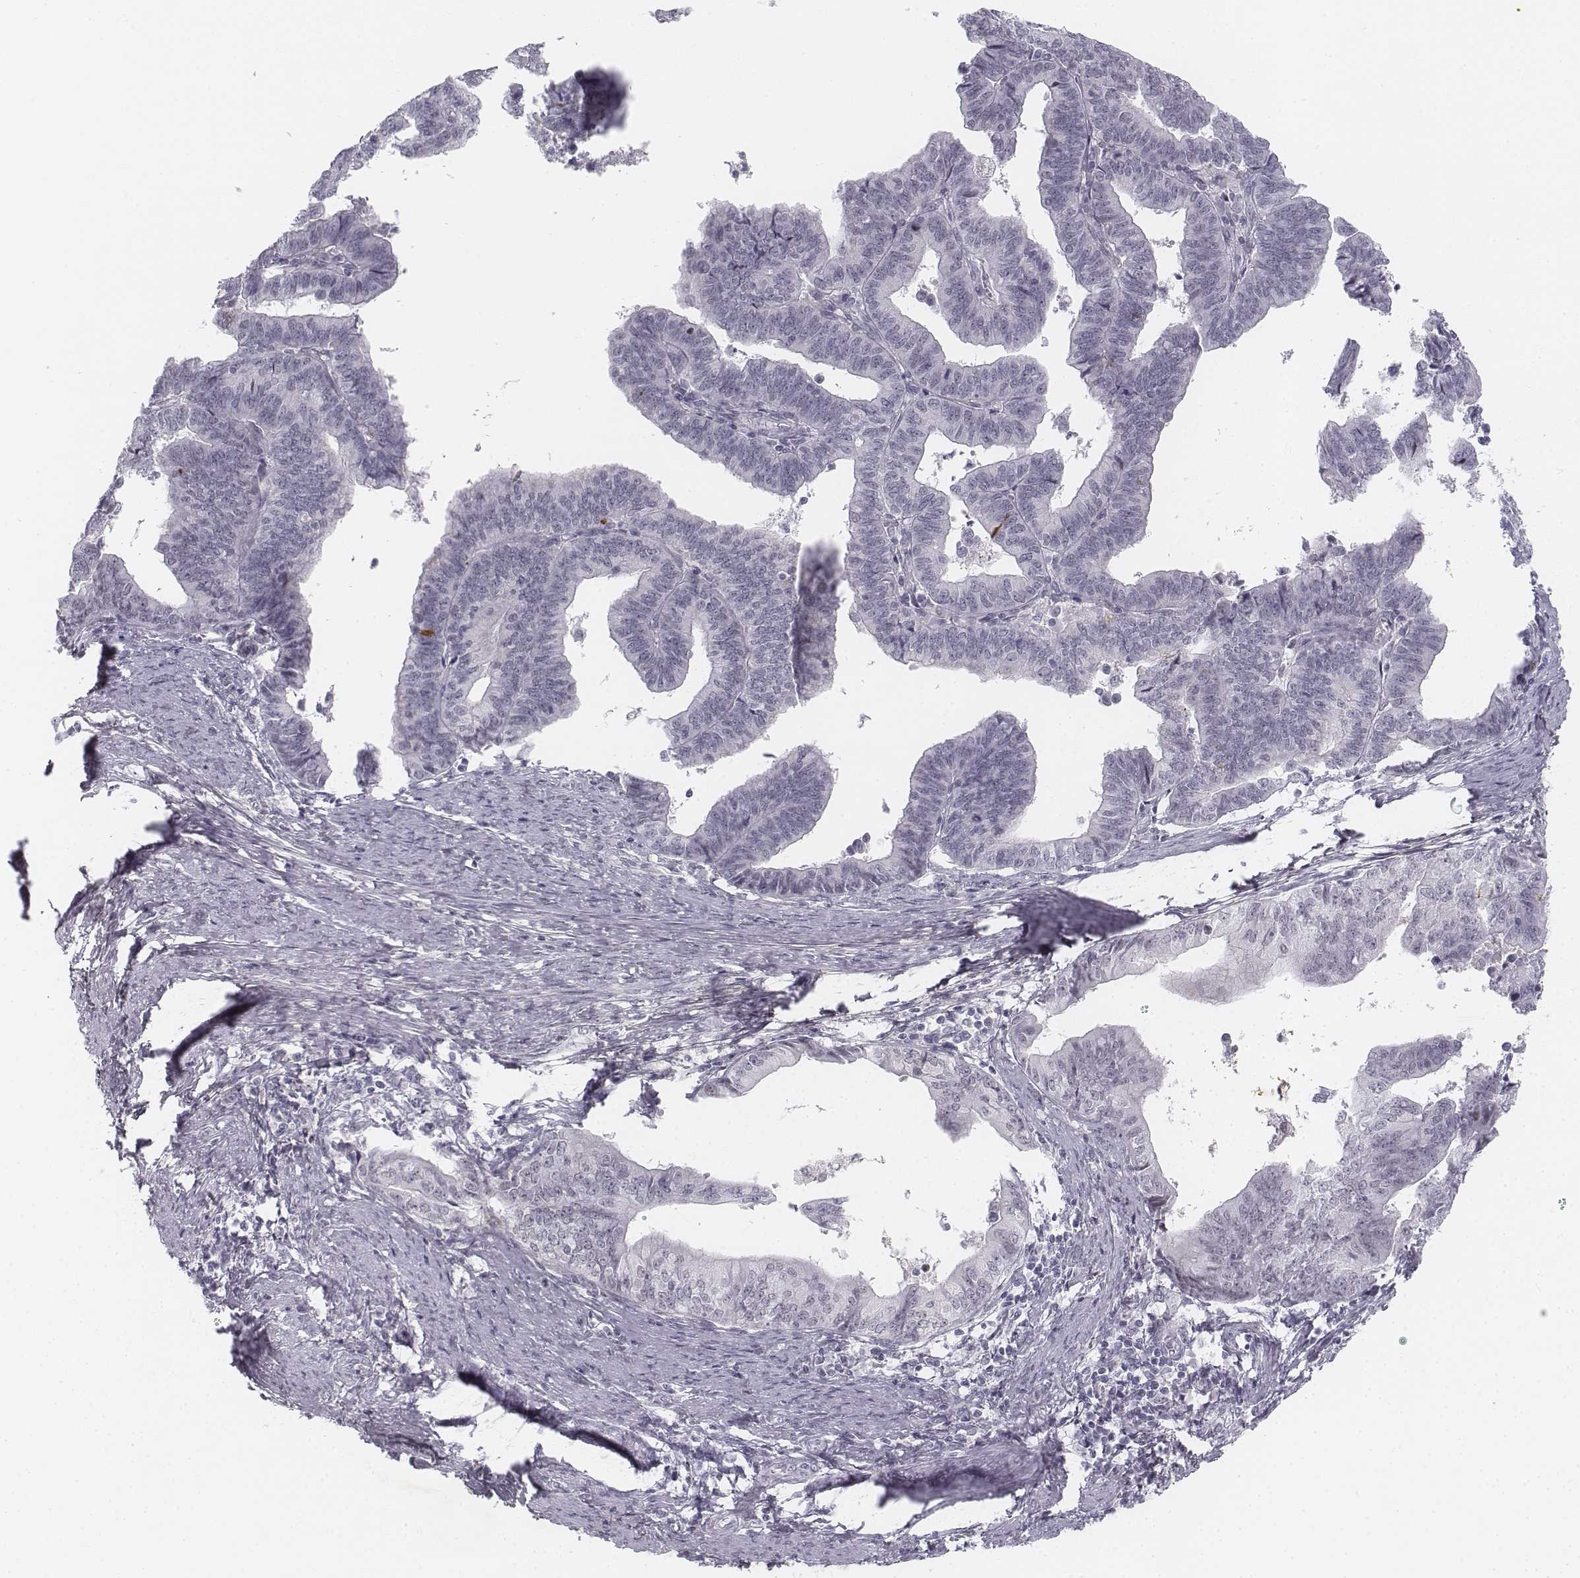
{"staining": {"intensity": "negative", "quantity": "none", "location": "none"}, "tissue": "endometrial cancer", "cell_type": "Tumor cells", "image_type": "cancer", "snomed": [{"axis": "morphology", "description": "Adenocarcinoma, NOS"}, {"axis": "topography", "description": "Endometrium"}], "caption": "Adenocarcinoma (endometrial) was stained to show a protein in brown. There is no significant staining in tumor cells.", "gene": "KRT84", "patient": {"sex": "female", "age": 65}}